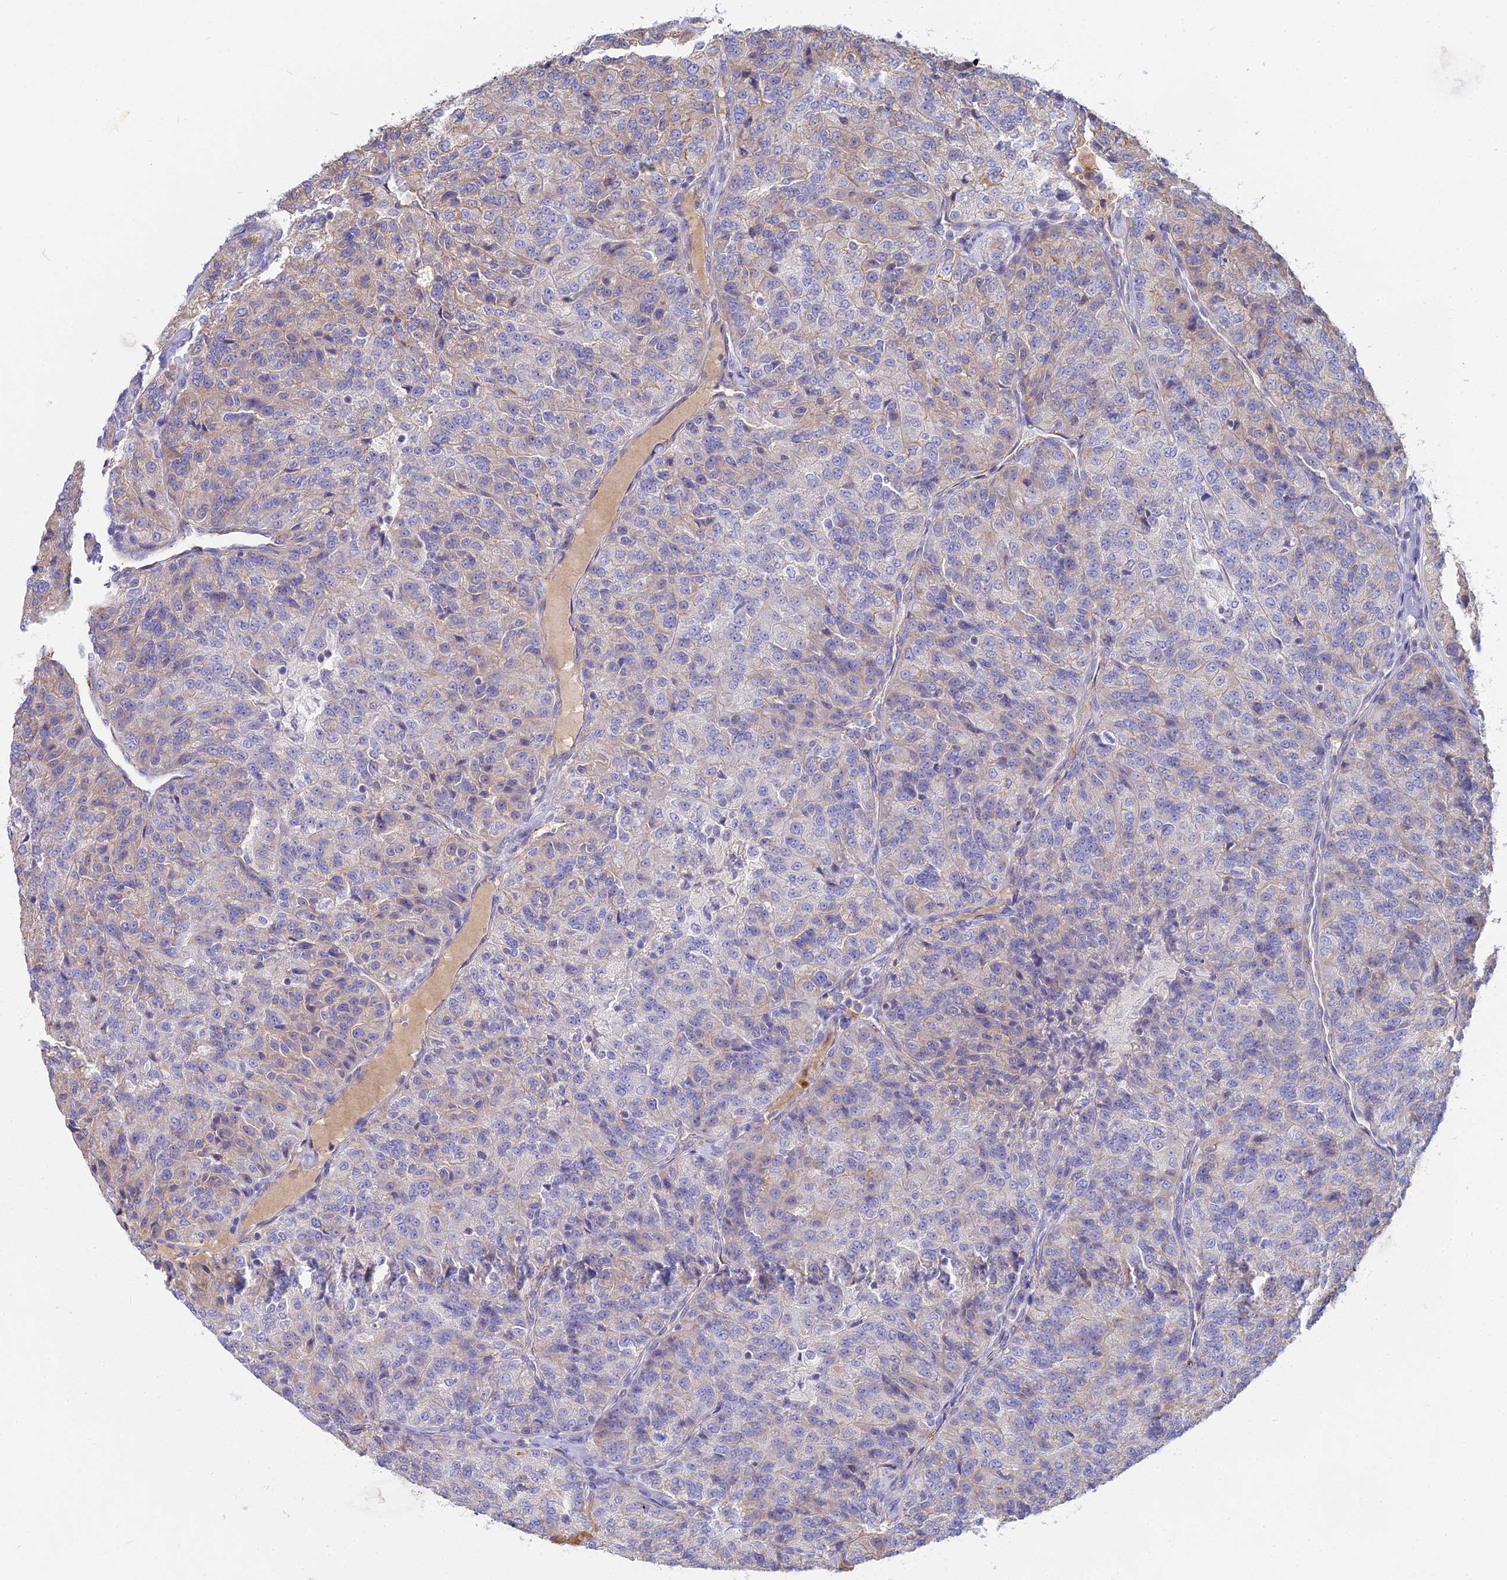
{"staining": {"intensity": "negative", "quantity": "none", "location": "none"}, "tissue": "renal cancer", "cell_type": "Tumor cells", "image_type": "cancer", "snomed": [{"axis": "morphology", "description": "Adenocarcinoma, NOS"}, {"axis": "topography", "description": "Kidney"}], "caption": "The micrograph reveals no staining of tumor cells in adenocarcinoma (renal). (DAB immunohistochemistry (IHC), high magnification).", "gene": "DNAH14", "patient": {"sex": "female", "age": 63}}